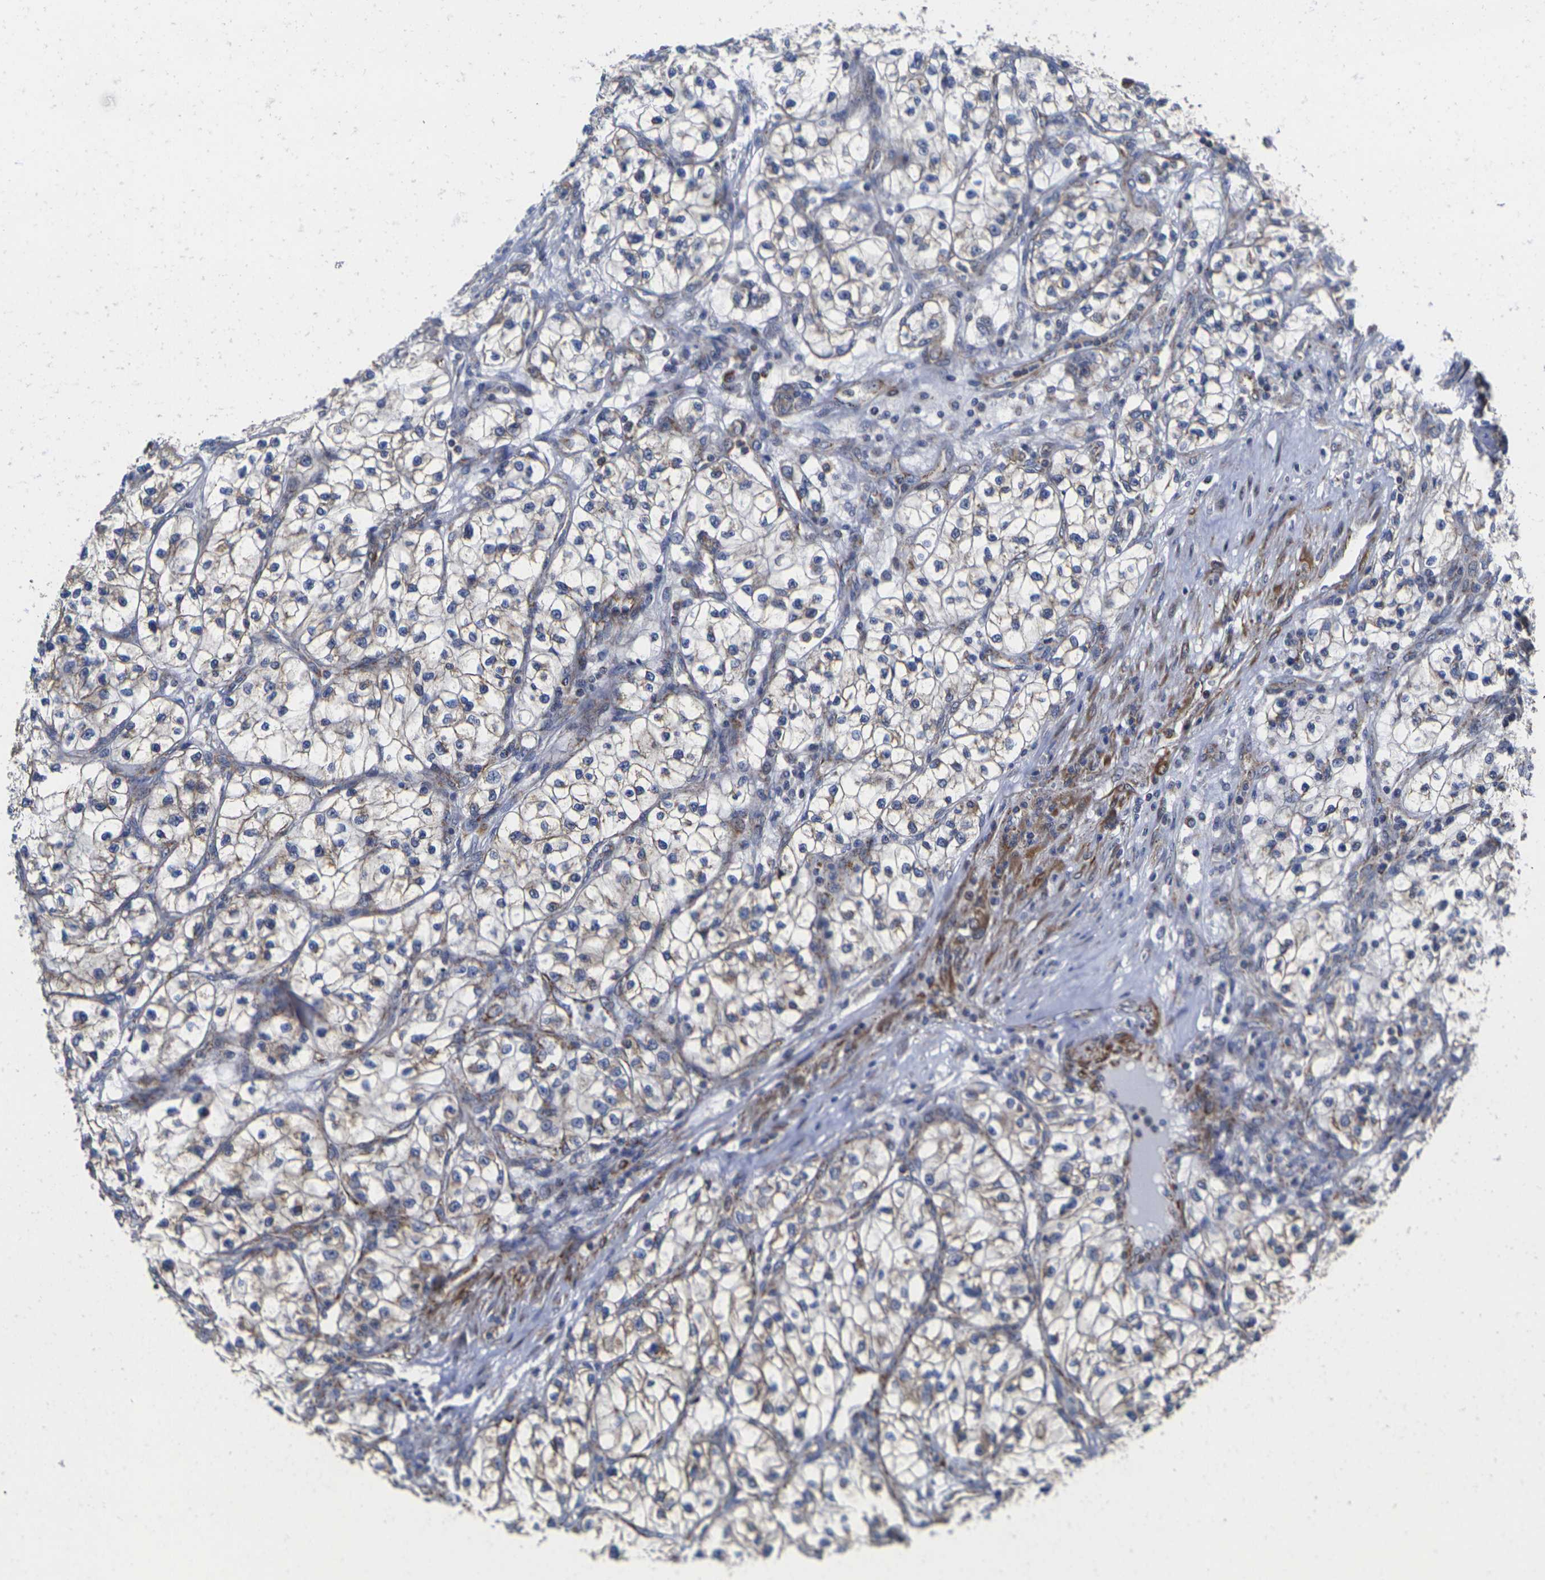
{"staining": {"intensity": "weak", "quantity": "<25%", "location": "cytoplasmic/membranous"}, "tissue": "renal cancer", "cell_type": "Tumor cells", "image_type": "cancer", "snomed": [{"axis": "morphology", "description": "Adenocarcinoma, NOS"}, {"axis": "topography", "description": "Kidney"}], "caption": "This is an IHC histopathology image of human adenocarcinoma (renal). There is no expression in tumor cells.", "gene": "P2RY11", "patient": {"sex": "female", "age": 57}}